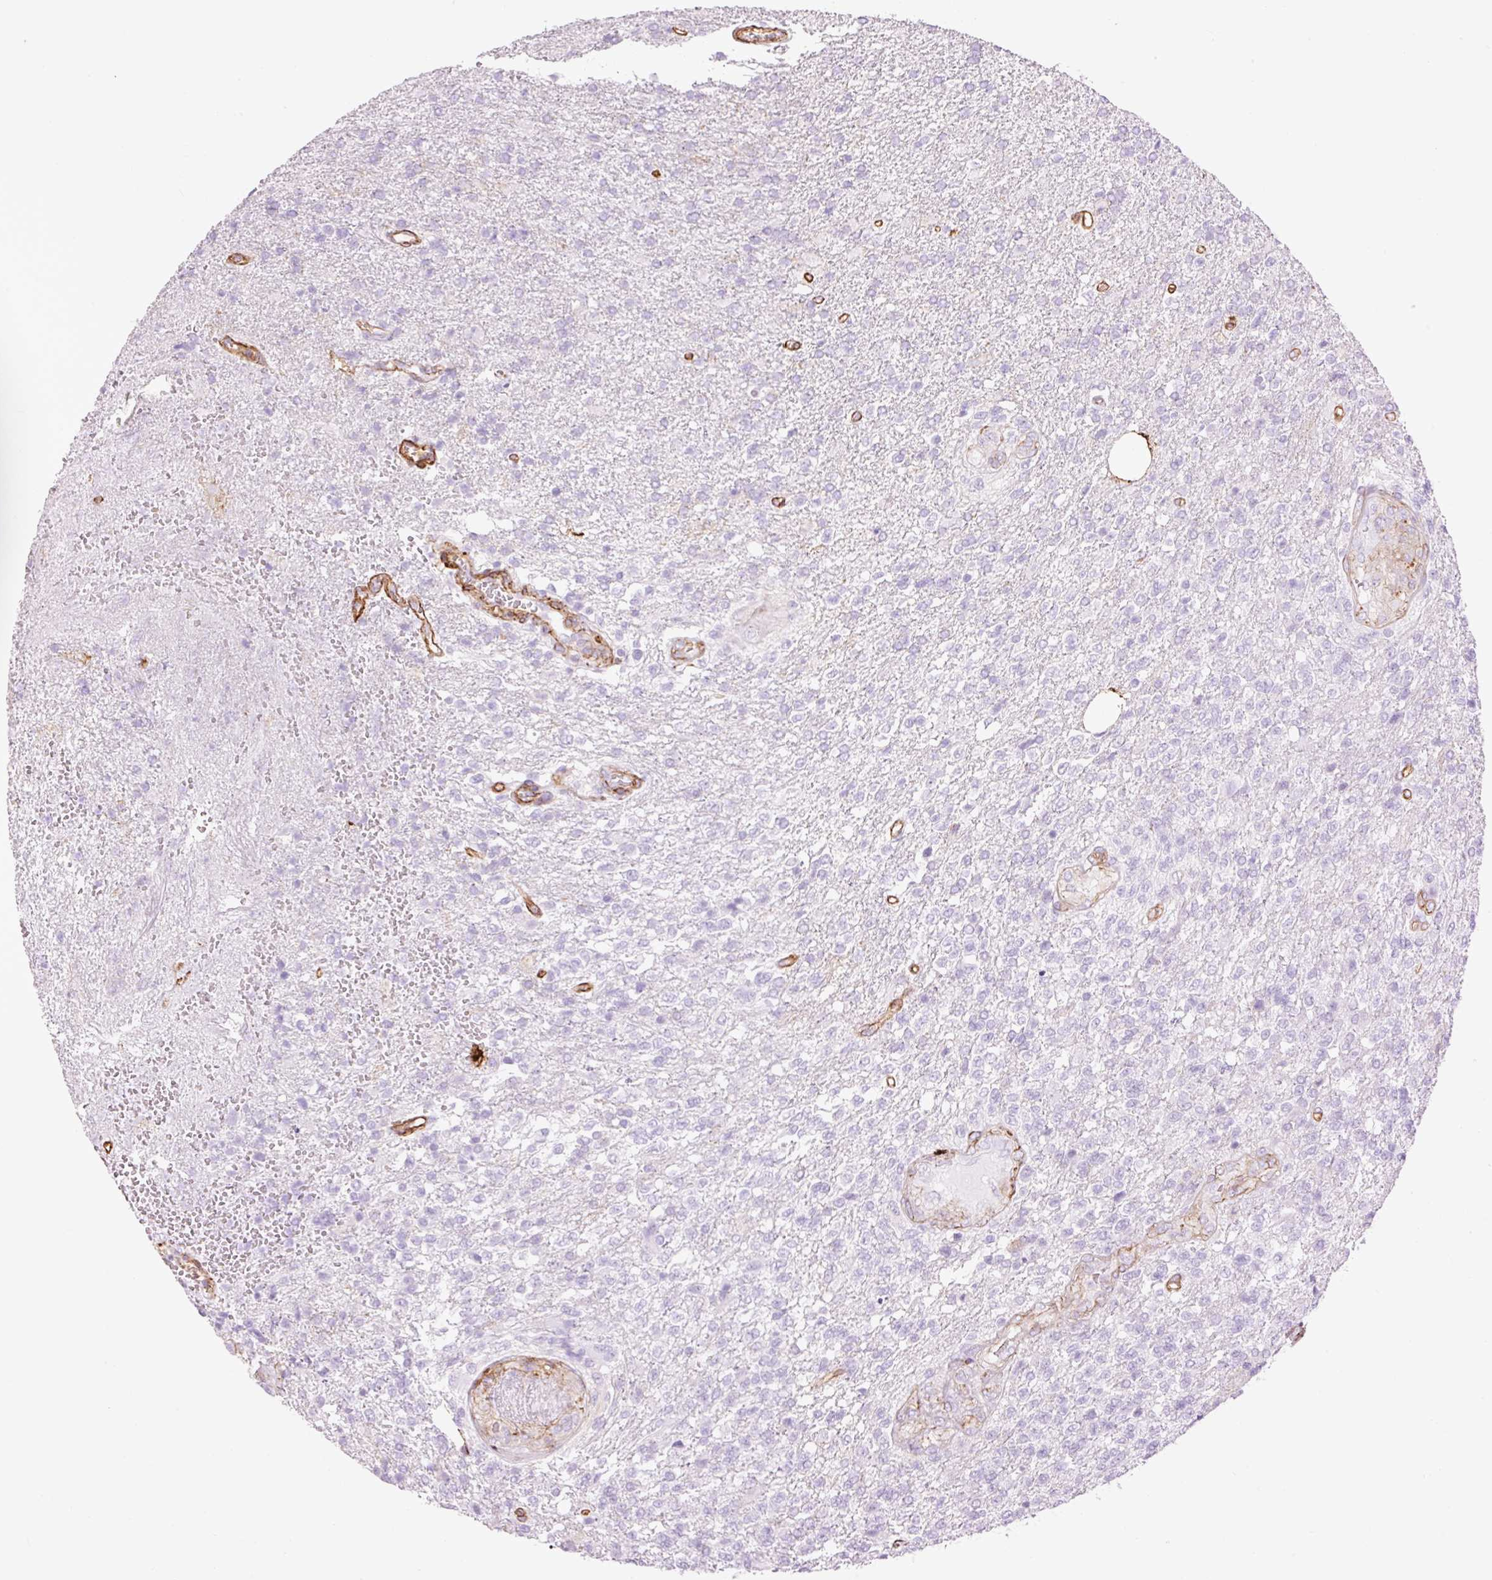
{"staining": {"intensity": "negative", "quantity": "none", "location": "none"}, "tissue": "glioma", "cell_type": "Tumor cells", "image_type": "cancer", "snomed": [{"axis": "morphology", "description": "Glioma, malignant, High grade"}, {"axis": "topography", "description": "Brain"}], "caption": "A photomicrograph of glioma stained for a protein demonstrates no brown staining in tumor cells.", "gene": "CAV1", "patient": {"sex": "male", "age": 56}}